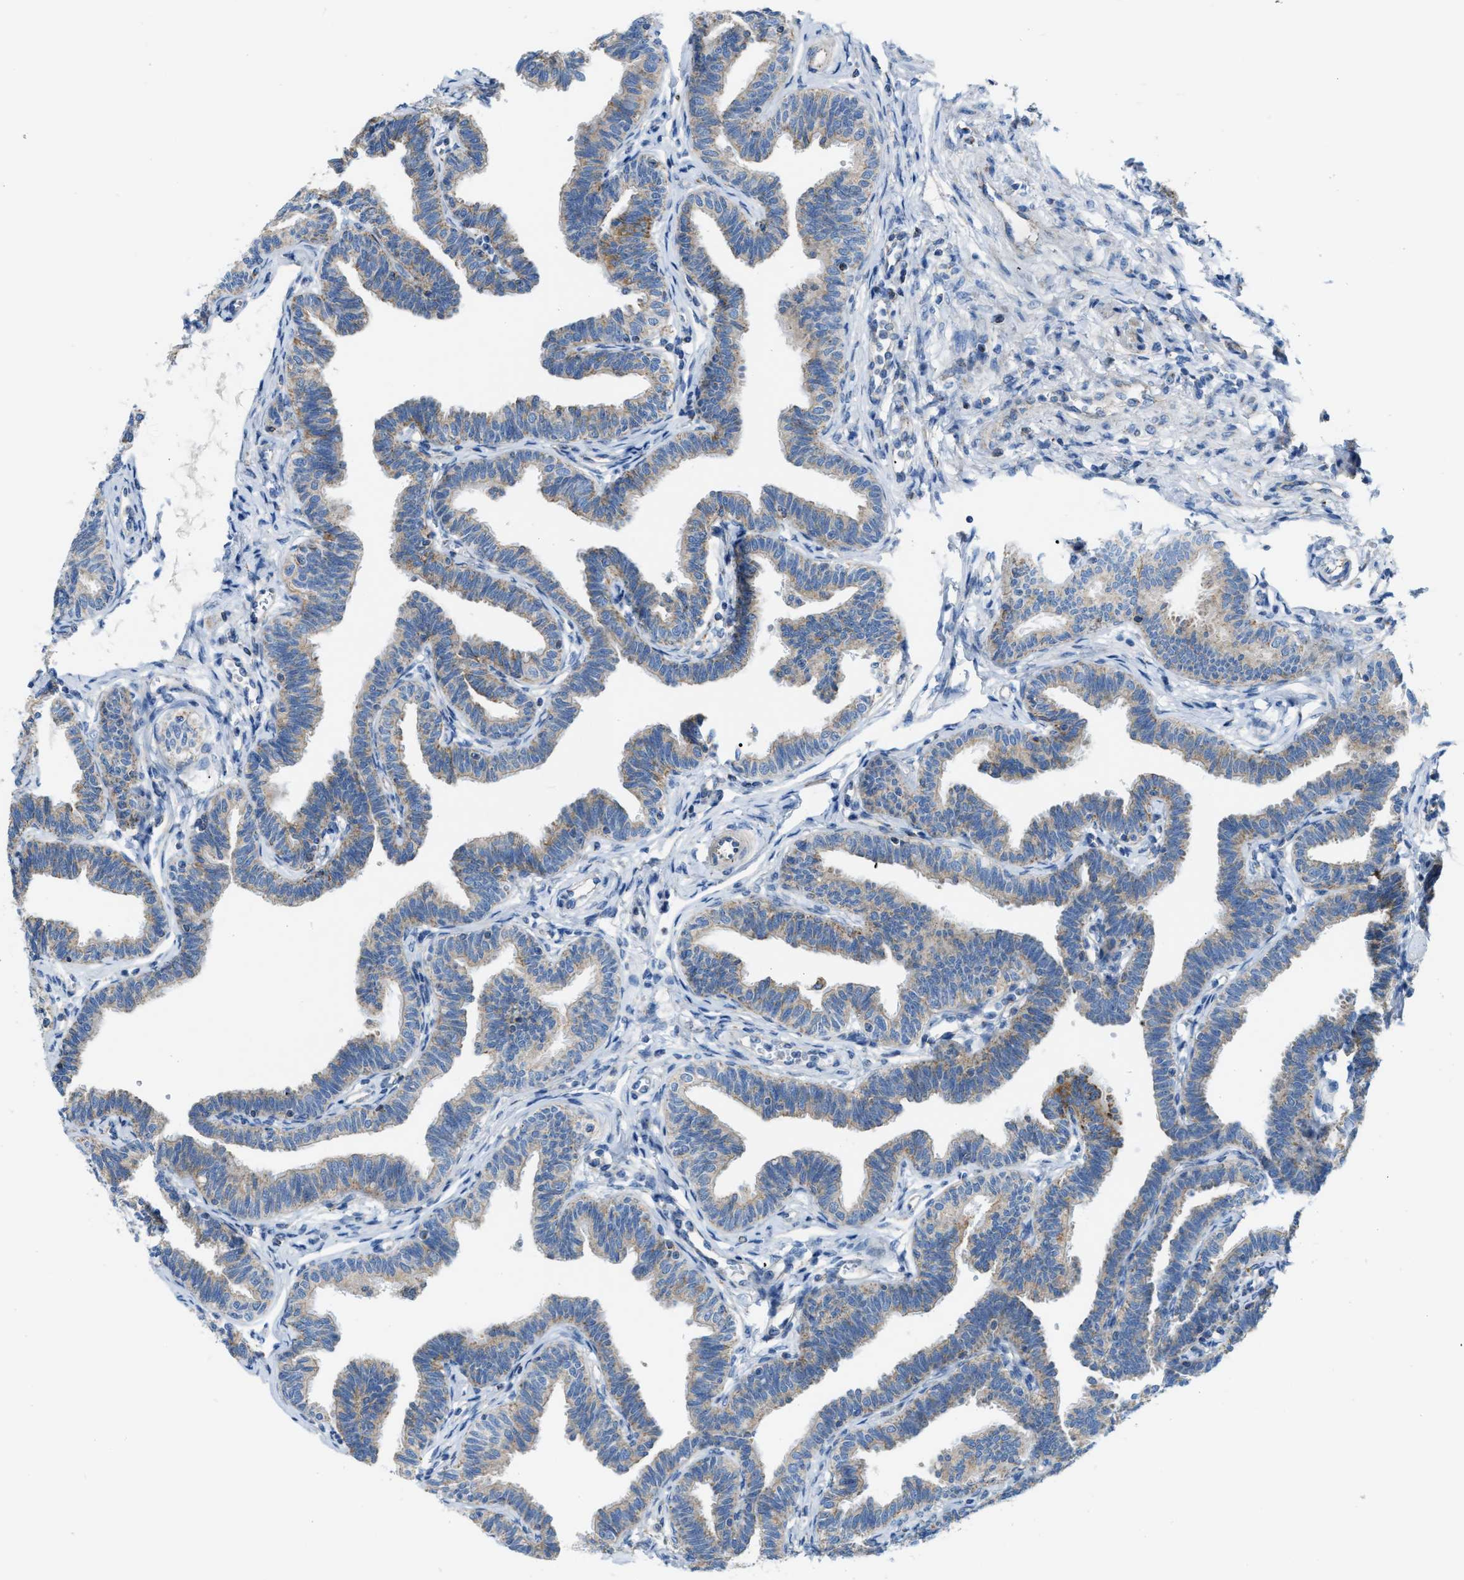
{"staining": {"intensity": "weak", "quantity": "25%-75%", "location": "cytoplasmic/membranous"}, "tissue": "fallopian tube", "cell_type": "Glandular cells", "image_type": "normal", "snomed": [{"axis": "morphology", "description": "Normal tissue, NOS"}, {"axis": "topography", "description": "Fallopian tube"}, {"axis": "topography", "description": "Ovary"}], "caption": "This image shows unremarkable fallopian tube stained with immunohistochemistry to label a protein in brown. The cytoplasmic/membranous of glandular cells show weak positivity for the protein. Nuclei are counter-stained blue.", "gene": "JADE1", "patient": {"sex": "female", "age": 23}}